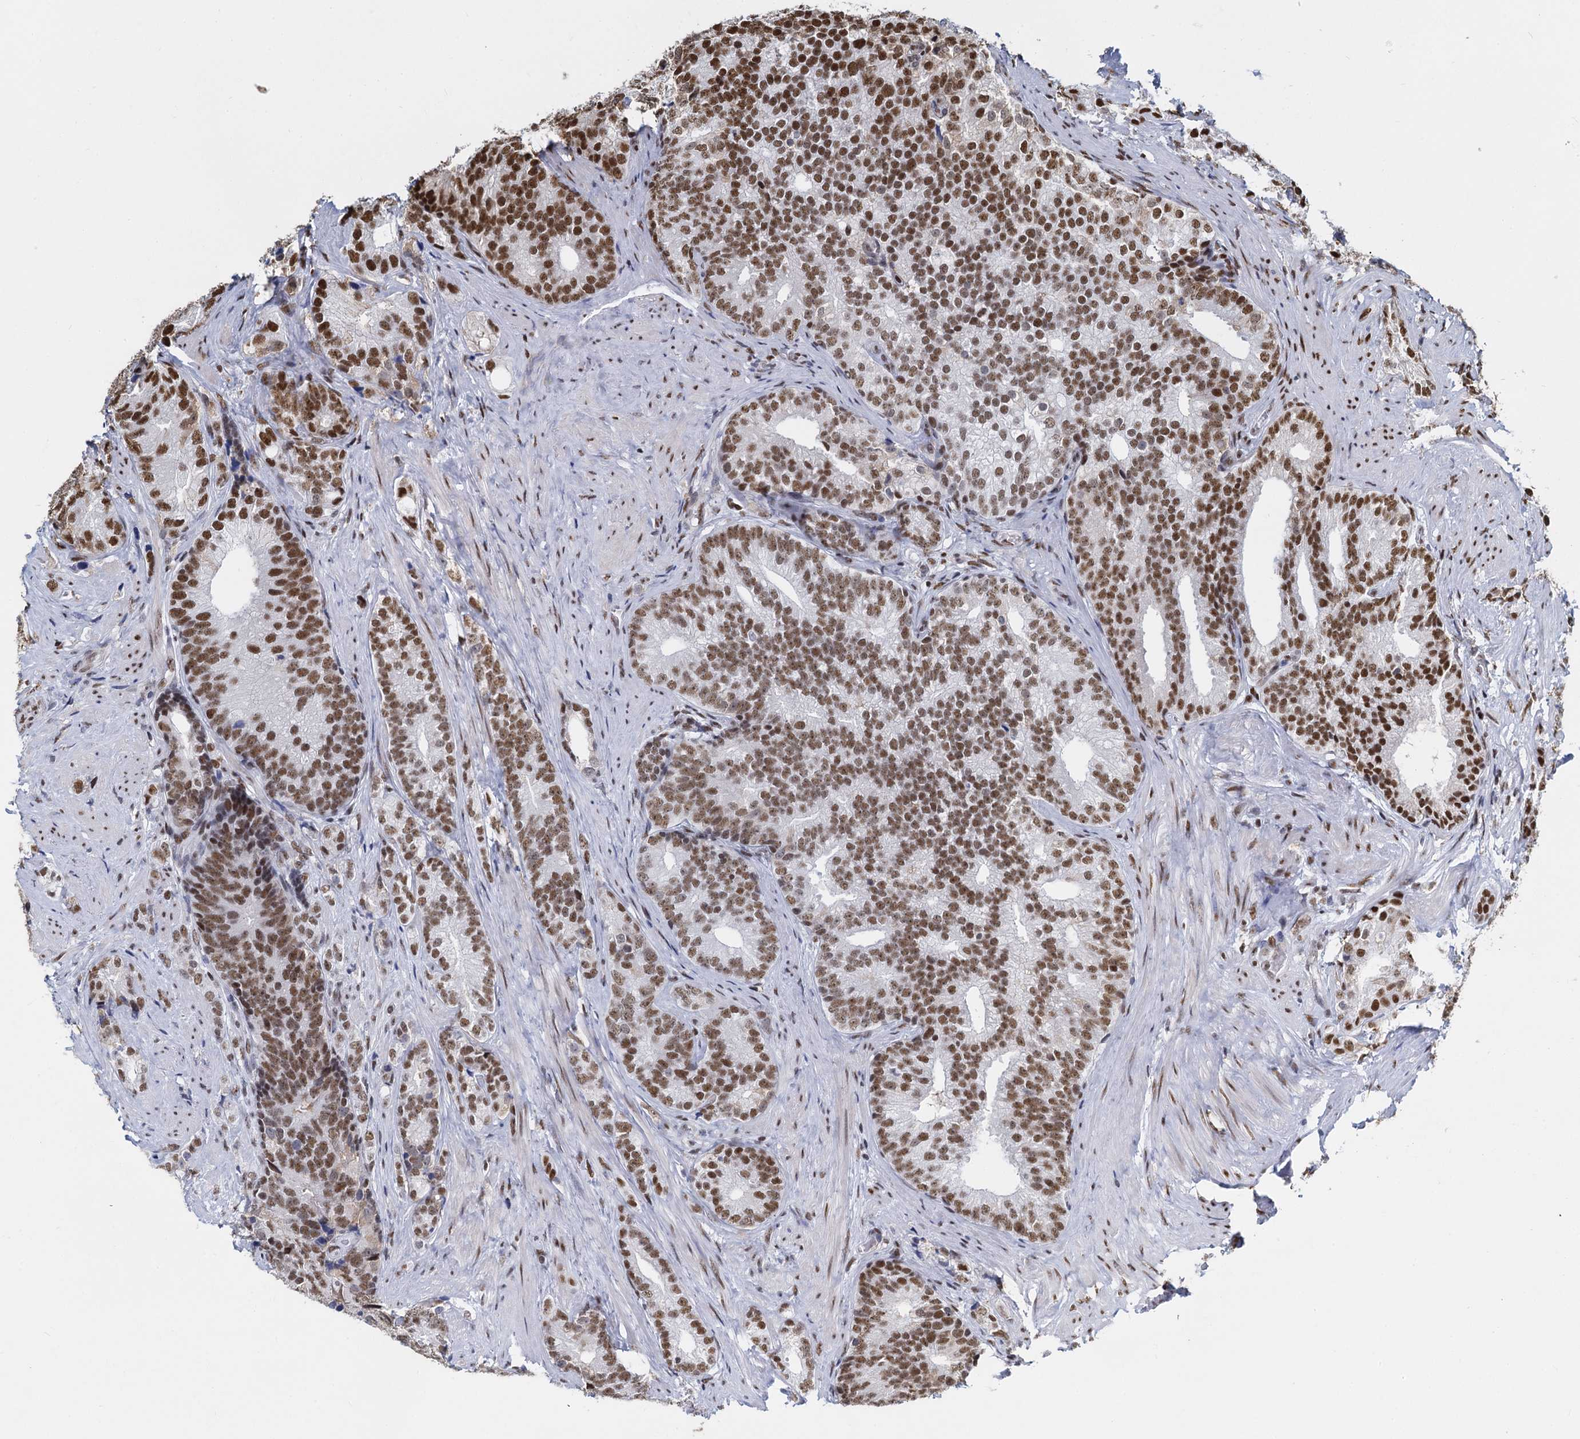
{"staining": {"intensity": "moderate", "quantity": ">75%", "location": "nuclear"}, "tissue": "prostate cancer", "cell_type": "Tumor cells", "image_type": "cancer", "snomed": [{"axis": "morphology", "description": "Adenocarcinoma, Low grade"}, {"axis": "topography", "description": "Prostate"}], "caption": "Tumor cells reveal medium levels of moderate nuclear positivity in about >75% of cells in human prostate adenocarcinoma (low-grade). The staining is performed using DAB brown chromogen to label protein expression. The nuclei are counter-stained blue using hematoxylin.", "gene": "DCPS", "patient": {"sex": "male", "age": 71}}